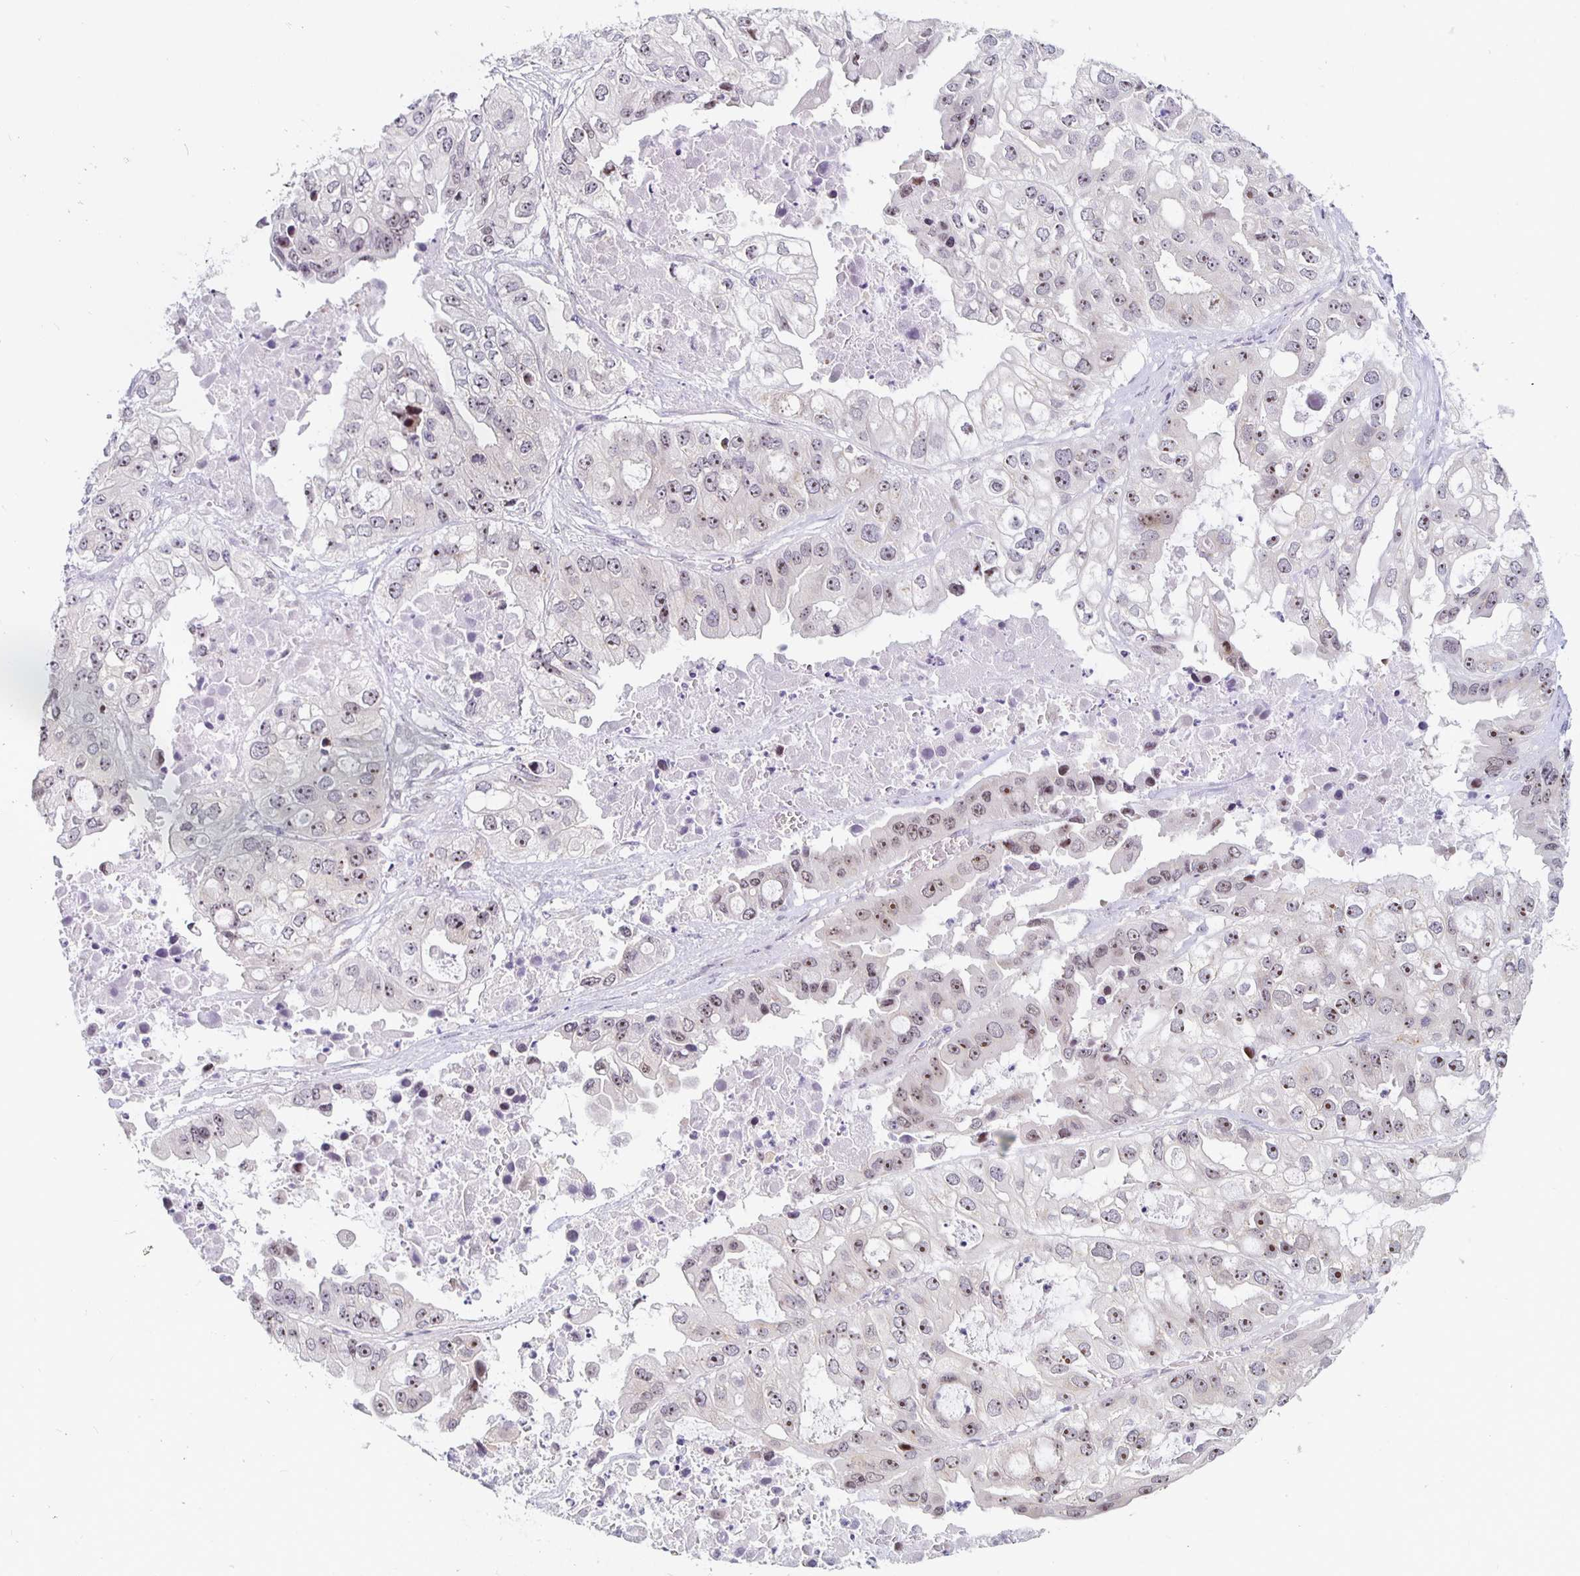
{"staining": {"intensity": "moderate", "quantity": "25%-75%", "location": "nuclear"}, "tissue": "ovarian cancer", "cell_type": "Tumor cells", "image_type": "cancer", "snomed": [{"axis": "morphology", "description": "Cystadenocarcinoma, serous, NOS"}, {"axis": "topography", "description": "Ovary"}], "caption": "Brown immunohistochemical staining in serous cystadenocarcinoma (ovarian) displays moderate nuclear staining in approximately 25%-75% of tumor cells. The protein is stained brown, and the nuclei are stained in blue (DAB (3,3'-diaminobenzidine) IHC with brightfield microscopy, high magnification).", "gene": "NUP85", "patient": {"sex": "female", "age": 56}}